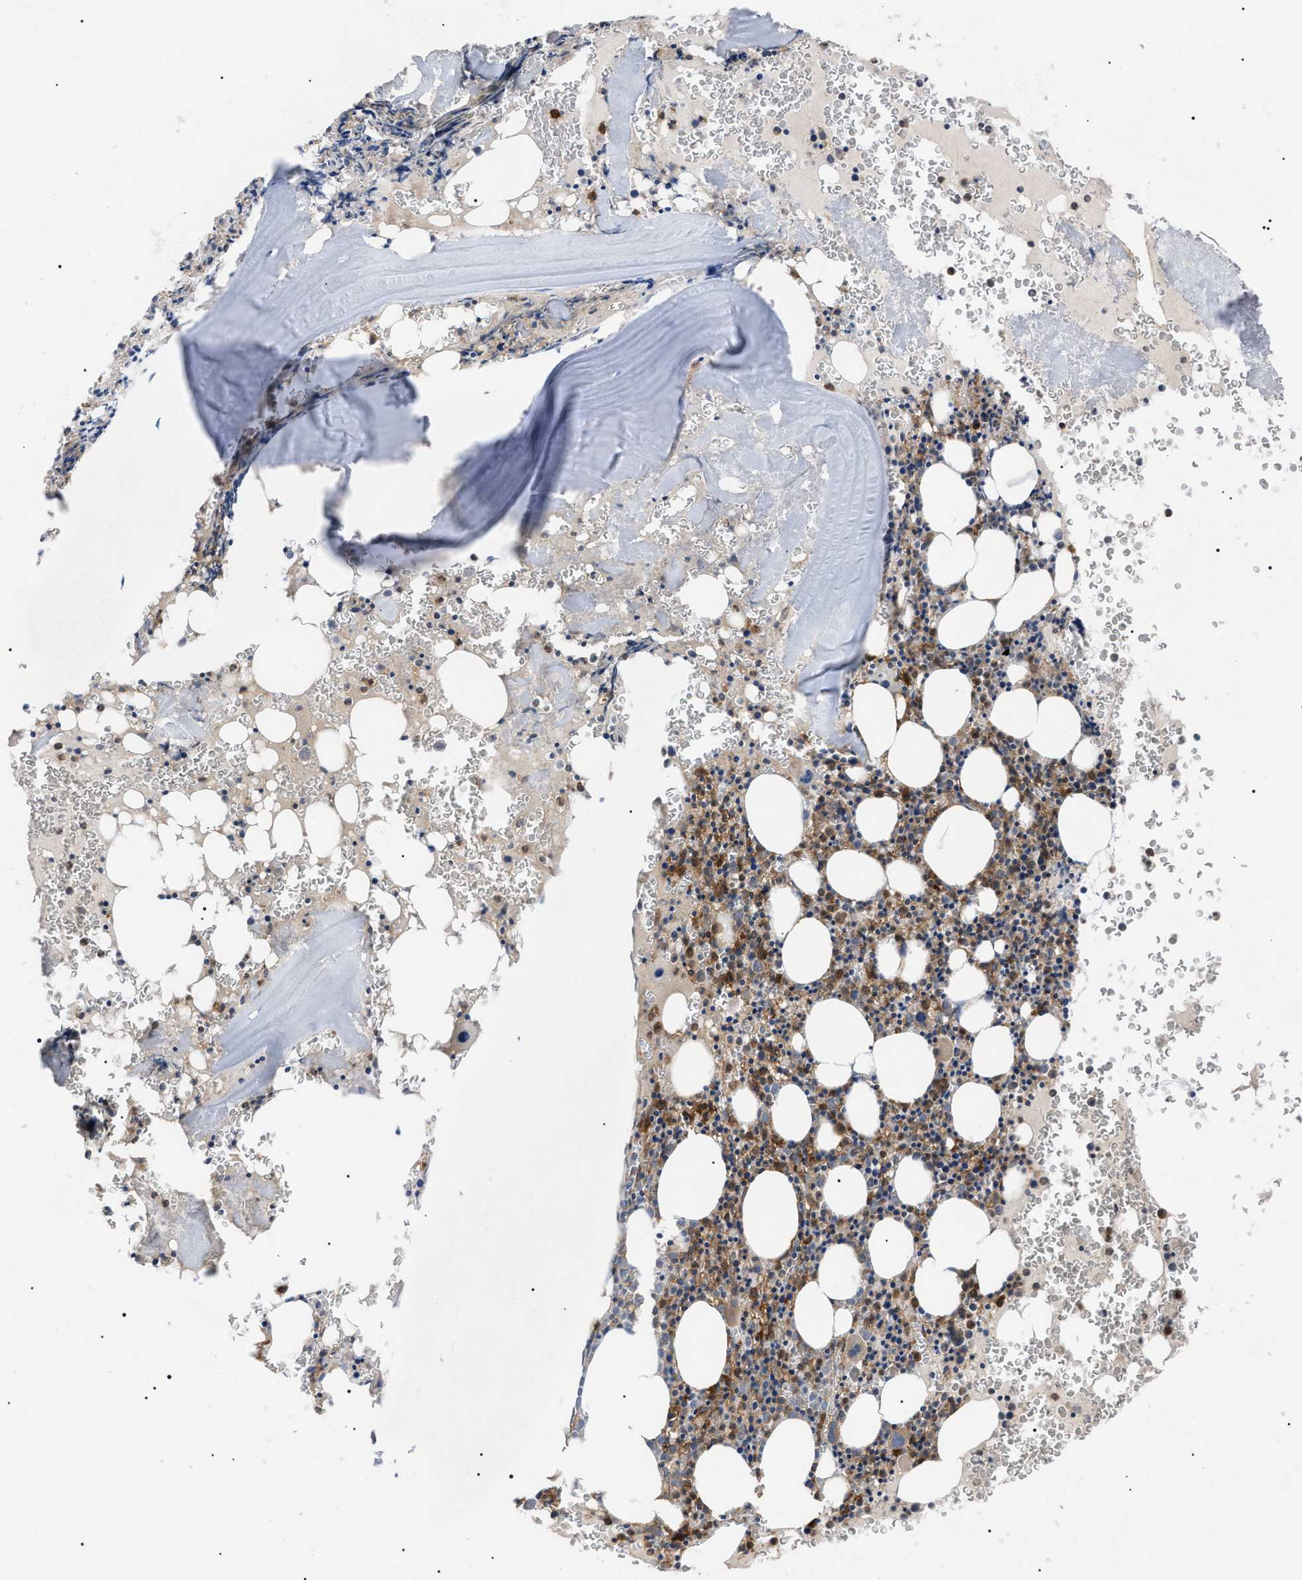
{"staining": {"intensity": "moderate", "quantity": "25%-75%", "location": "cytoplasmic/membranous"}, "tissue": "bone marrow", "cell_type": "Hematopoietic cells", "image_type": "normal", "snomed": [{"axis": "morphology", "description": "Normal tissue, NOS"}, {"axis": "morphology", "description": "Inflammation, NOS"}, {"axis": "topography", "description": "Bone marrow"}], "caption": "Bone marrow stained for a protein reveals moderate cytoplasmic/membranous positivity in hematopoietic cells. Nuclei are stained in blue.", "gene": "CD300A", "patient": {"sex": "male", "age": 37}}